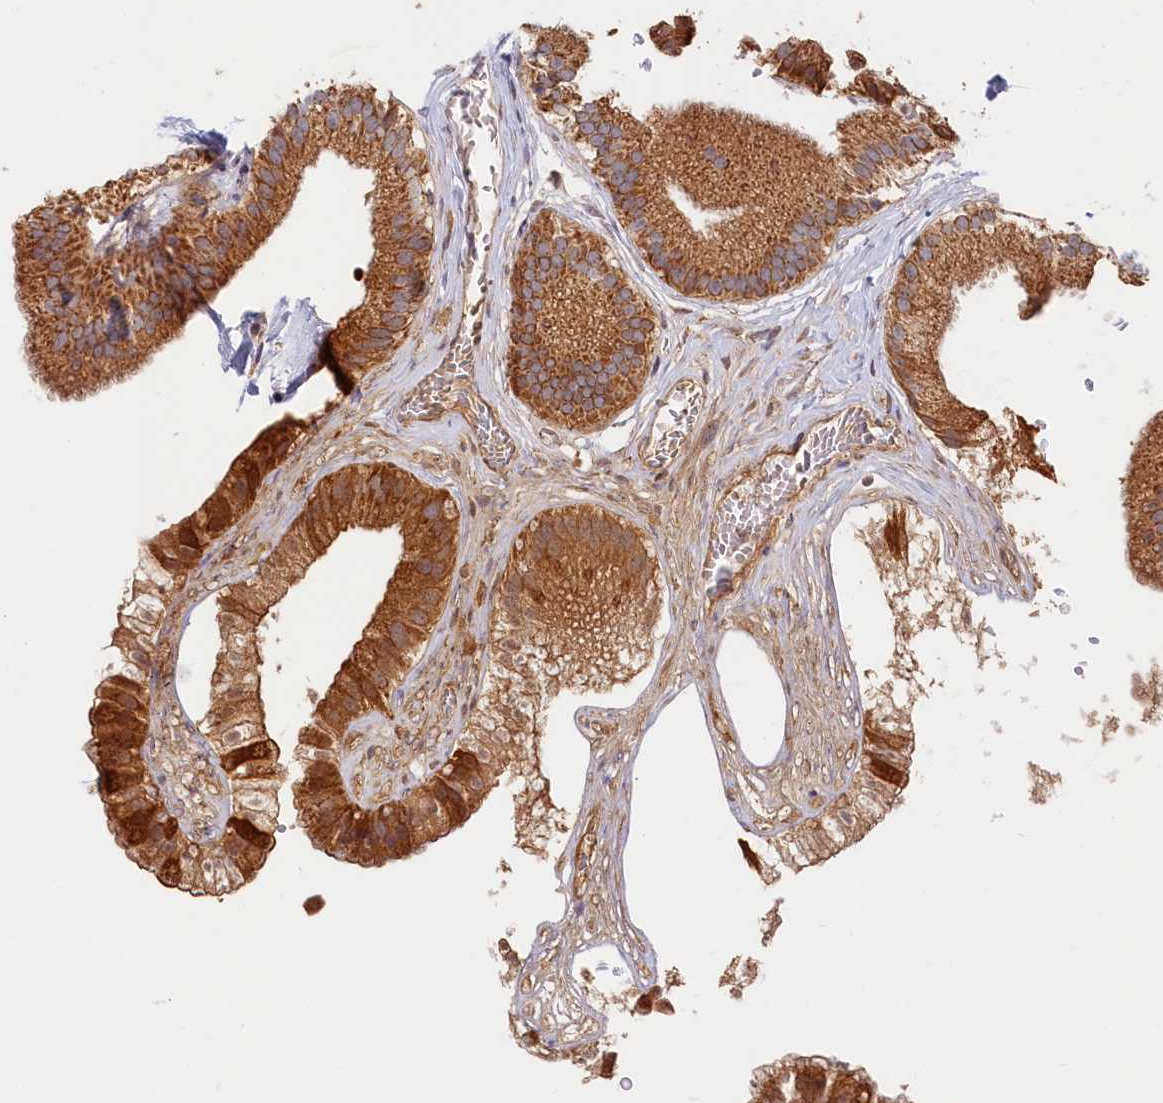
{"staining": {"intensity": "strong", "quantity": ">75%", "location": "cytoplasmic/membranous,nuclear"}, "tissue": "gallbladder", "cell_type": "Glandular cells", "image_type": "normal", "snomed": [{"axis": "morphology", "description": "Normal tissue, NOS"}, {"axis": "topography", "description": "Gallbladder"}], "caption": "A high-resolution histopathology image shows immunohistochemistry (IHC) staining of benign gallbladder, which reveals strong cytoplasmic/membranous,nuclear staining in about >75% of glandular cells.", "gene": "CEP44", "patient": {"sex": "female", "age": 54}}